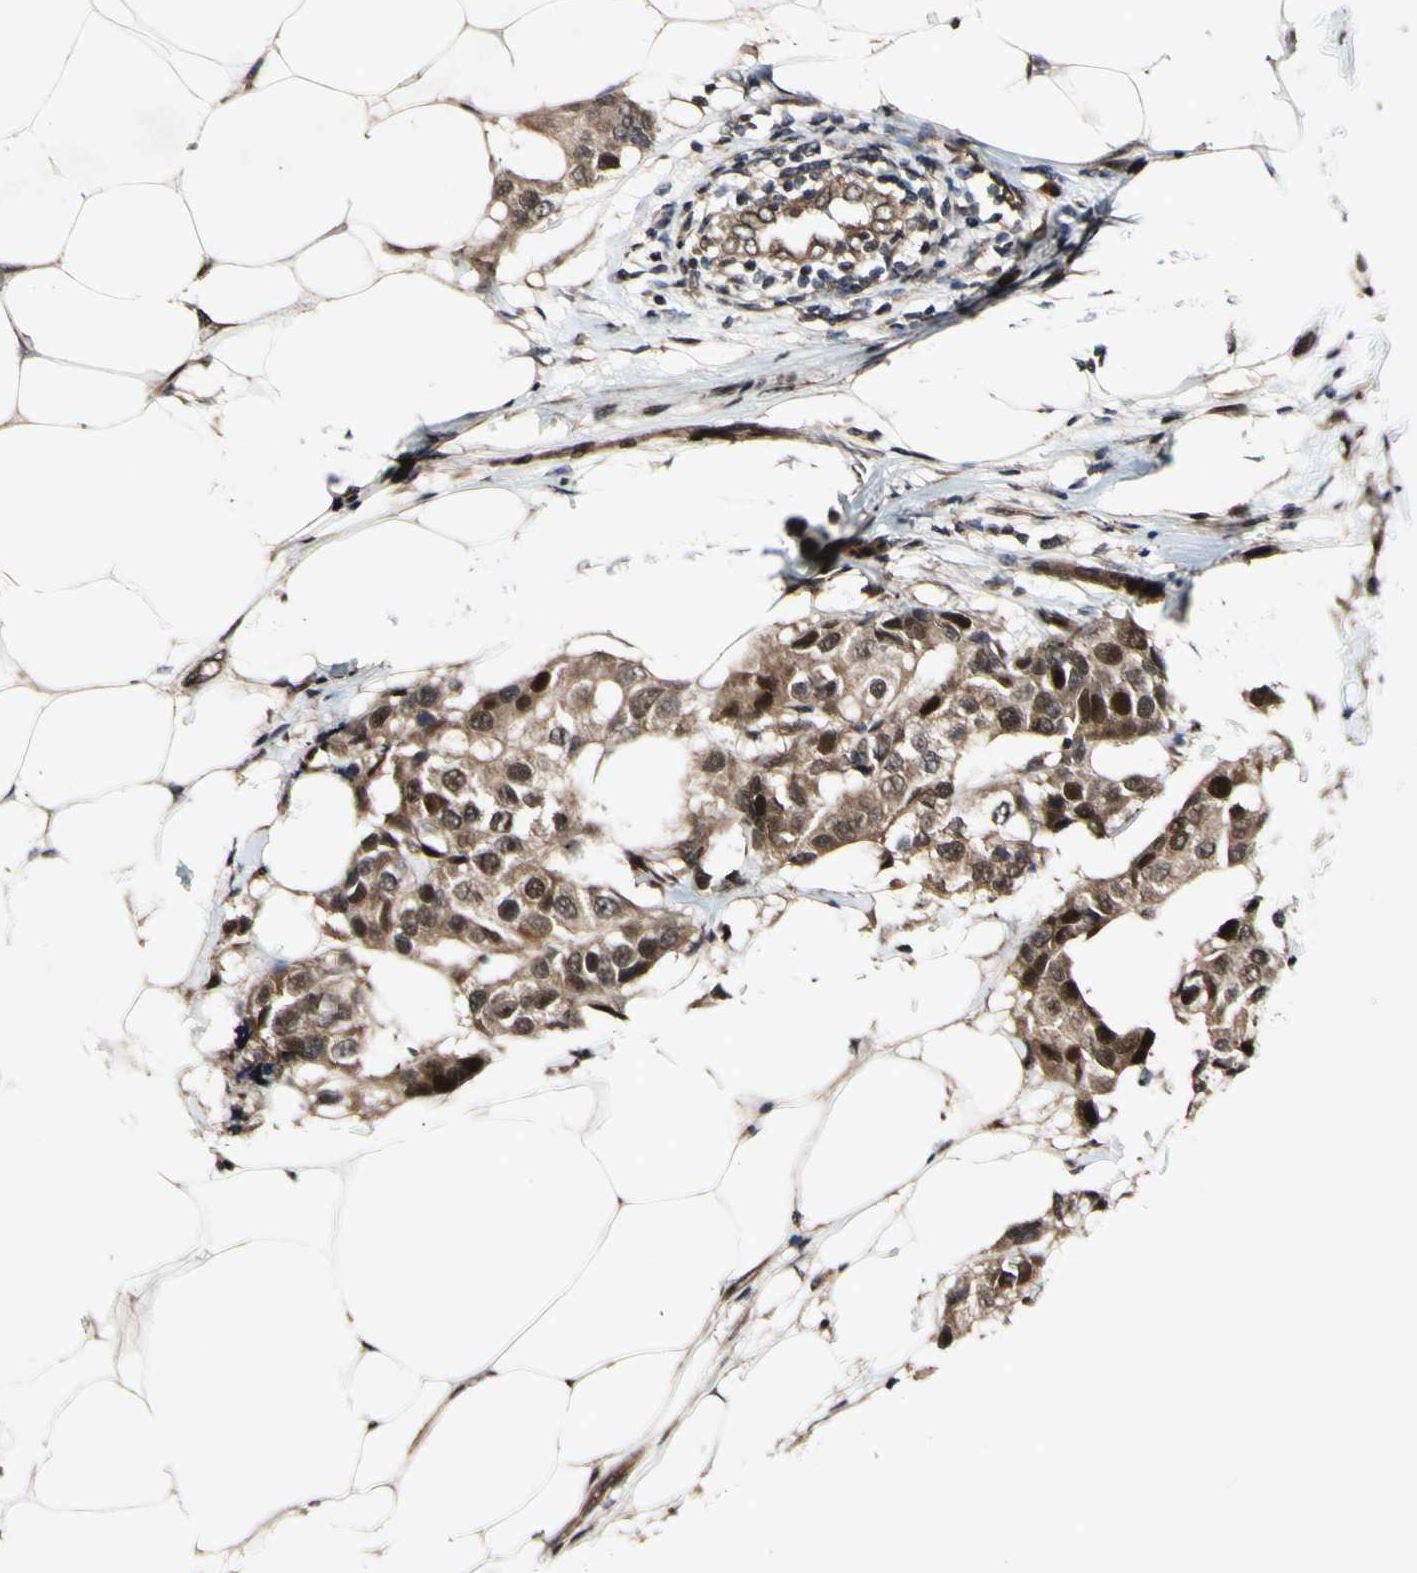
{"staining": {"intensity": "moderate", "quantity": ">75%", "location": "cytoplasmic/membranous,nuclear"}, "tissue": "breast cancer", "cell_type": "Tumor cells", "image_type": "cancer", "snomed": [{"axis": "morphology", "description": "Normal tissue, NOS"}, {"axis": "morphology", "description": "Duct carcinoma"}, {"axis": "topography", "description": "Breast"}], "caption": "Tumor cells show moderate cytoplasmic/membranous and nuclear staining in approximately >75% of cells in breast cancer.", "gene": "CSNK1E", "patient": {"sex": "female", "age": 39}}